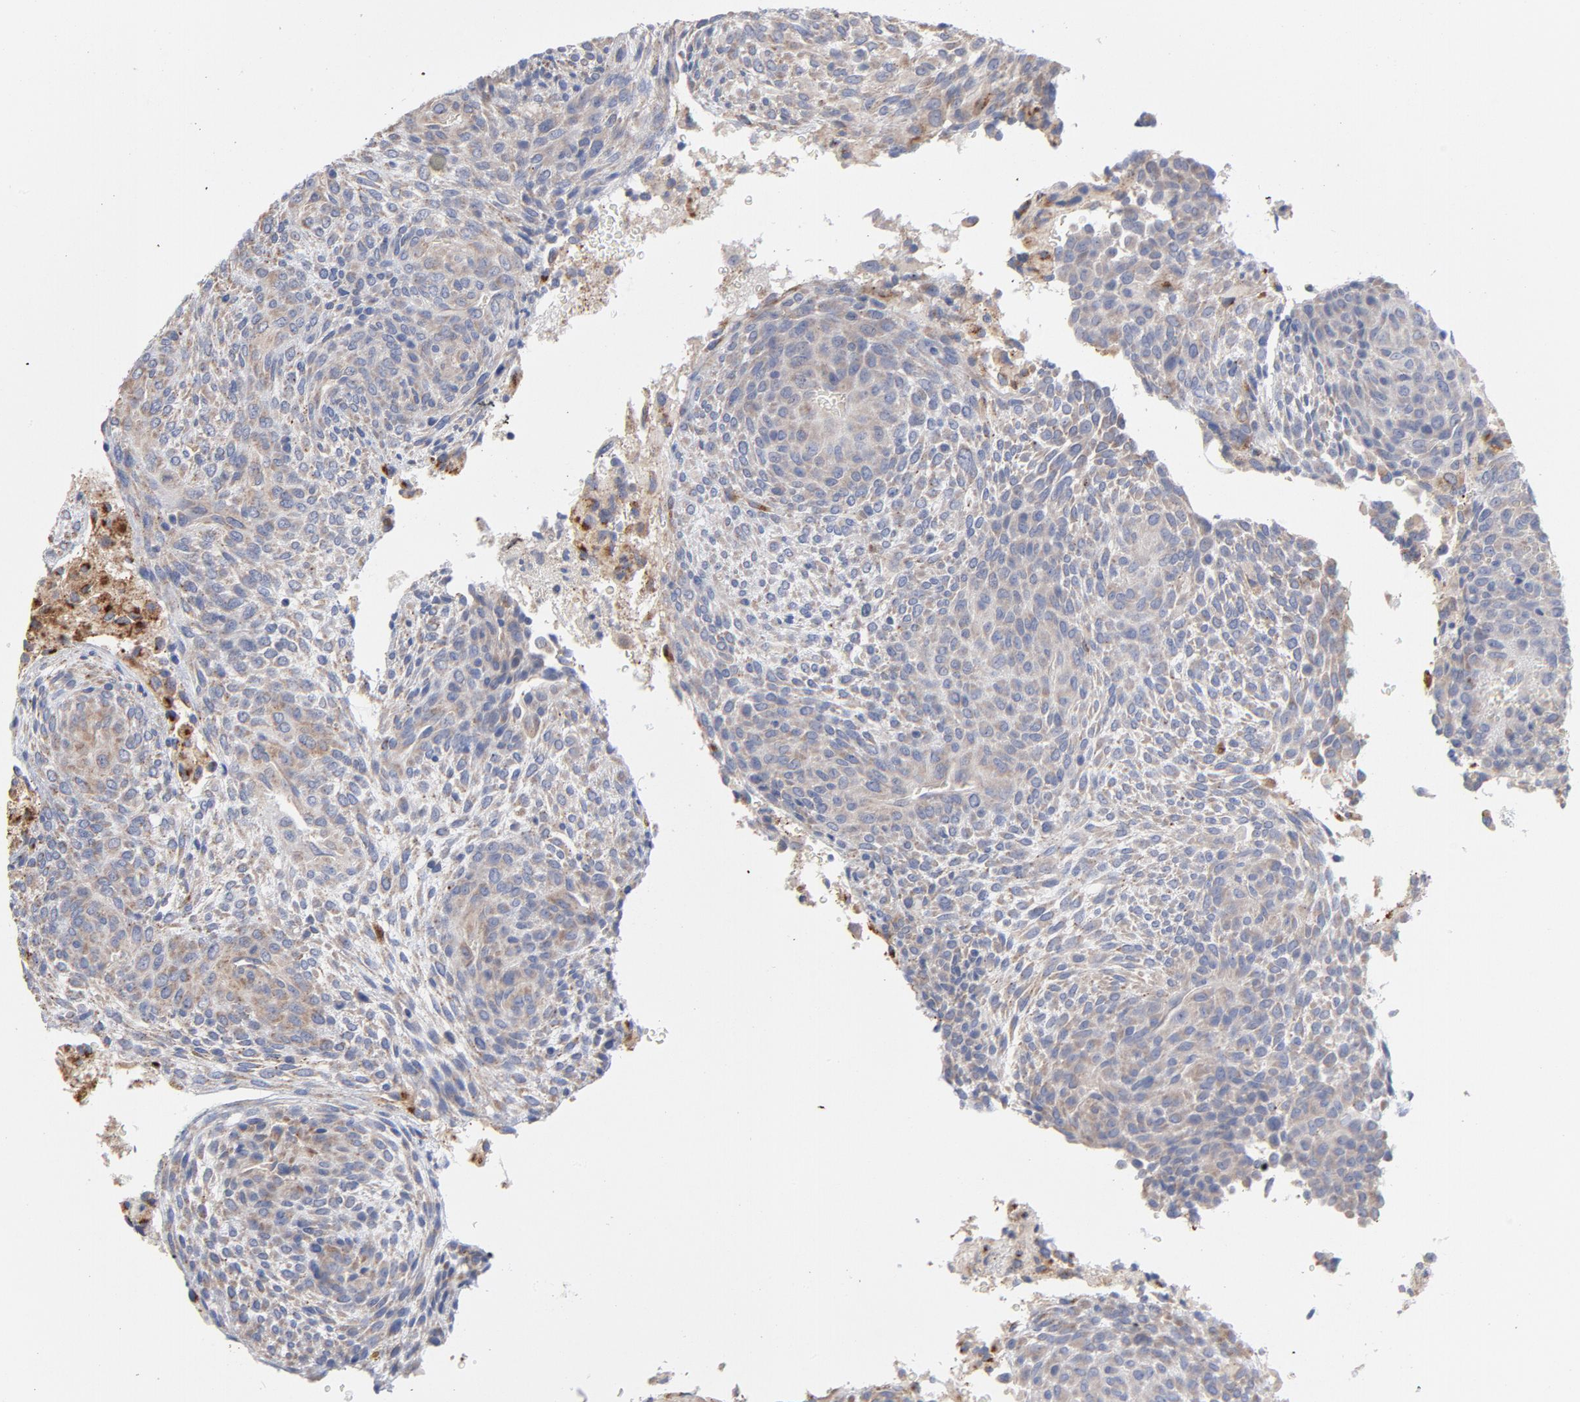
{"staining": {"intensity": "weak", "quantity": "25%-75%", "location": "cytoplasmic/membranous"}, "tissue": "glioma", "cell_type": "Tumor cells", "image_type": "cancer", "snomed": [{"axis": "morphology", "description": "Glioma, malignant, High grade"}, {"axis": "topography", "description": "Cerebral cortex"}], "caption": "Glioma tissue exhibits weak cytoplasmic/membranous positivity in approximately 25%-75% of tumor cells, visualized by immunohistochemistry.", "gene": "CPE", "patient": {"sex": "female", "age": 55}}